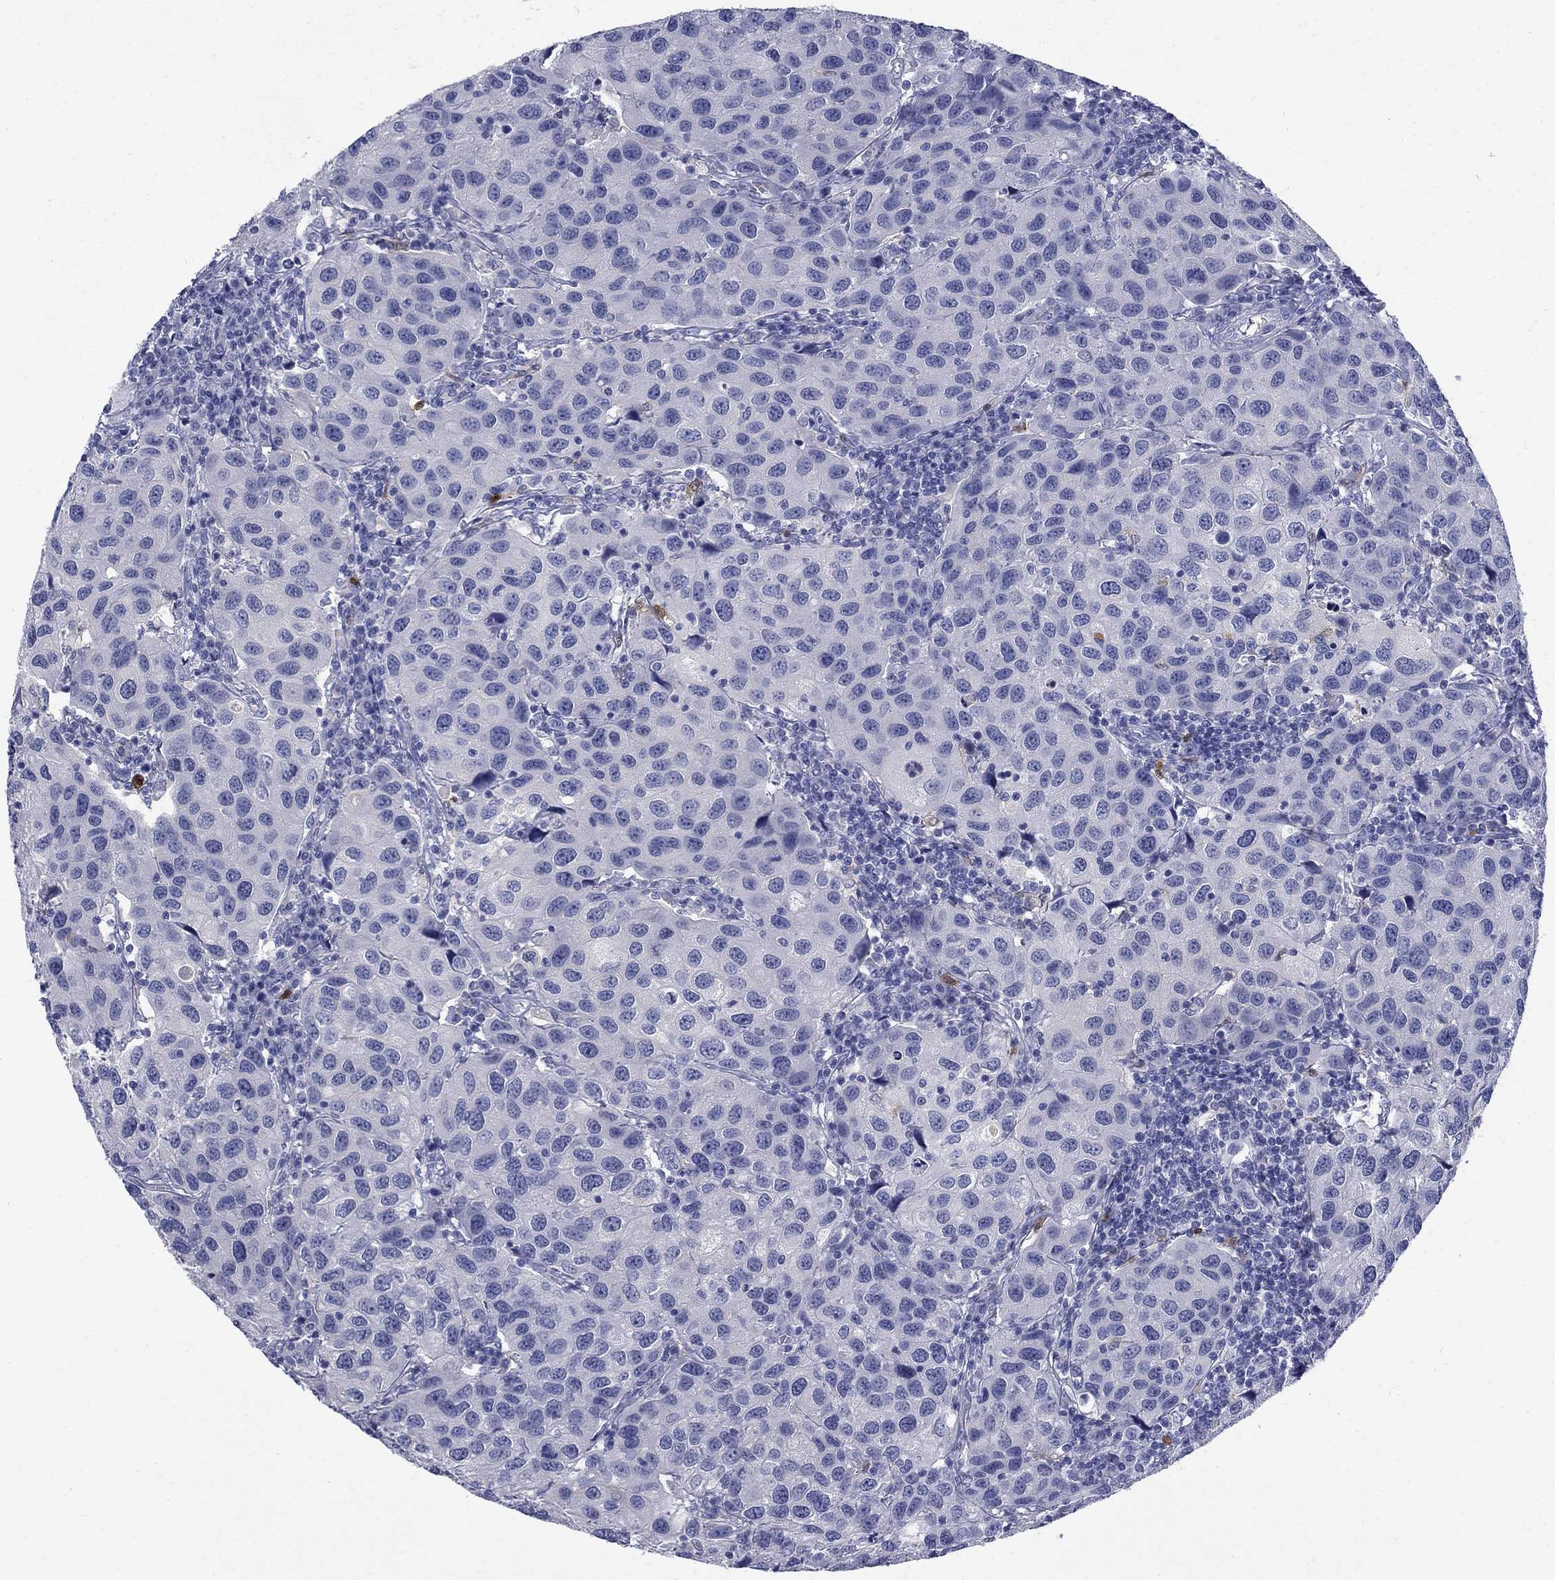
{"staining": {"intensity": "negative", "quantity": "none", "location": "none"}, "tissue": "urothelial cancer", "cell_type": "Tumor cells", "image_type": "cancer", "snomed": [{"axis": "morphology", "description": "Urothelial carcinoma, High grade"}, {"axis": "topography", "description": "Urinary bladder"}], "caption": "A photomicrograph of urothelial carcinoma (high-grade) stained for a protein displays no brown staining in tumor cells. (DAB immunohistochemistry visualized using brightfield microscopy, high magnification).", "gene": "SERPINB2", "patient": {"sex": "male", "age": 79}}